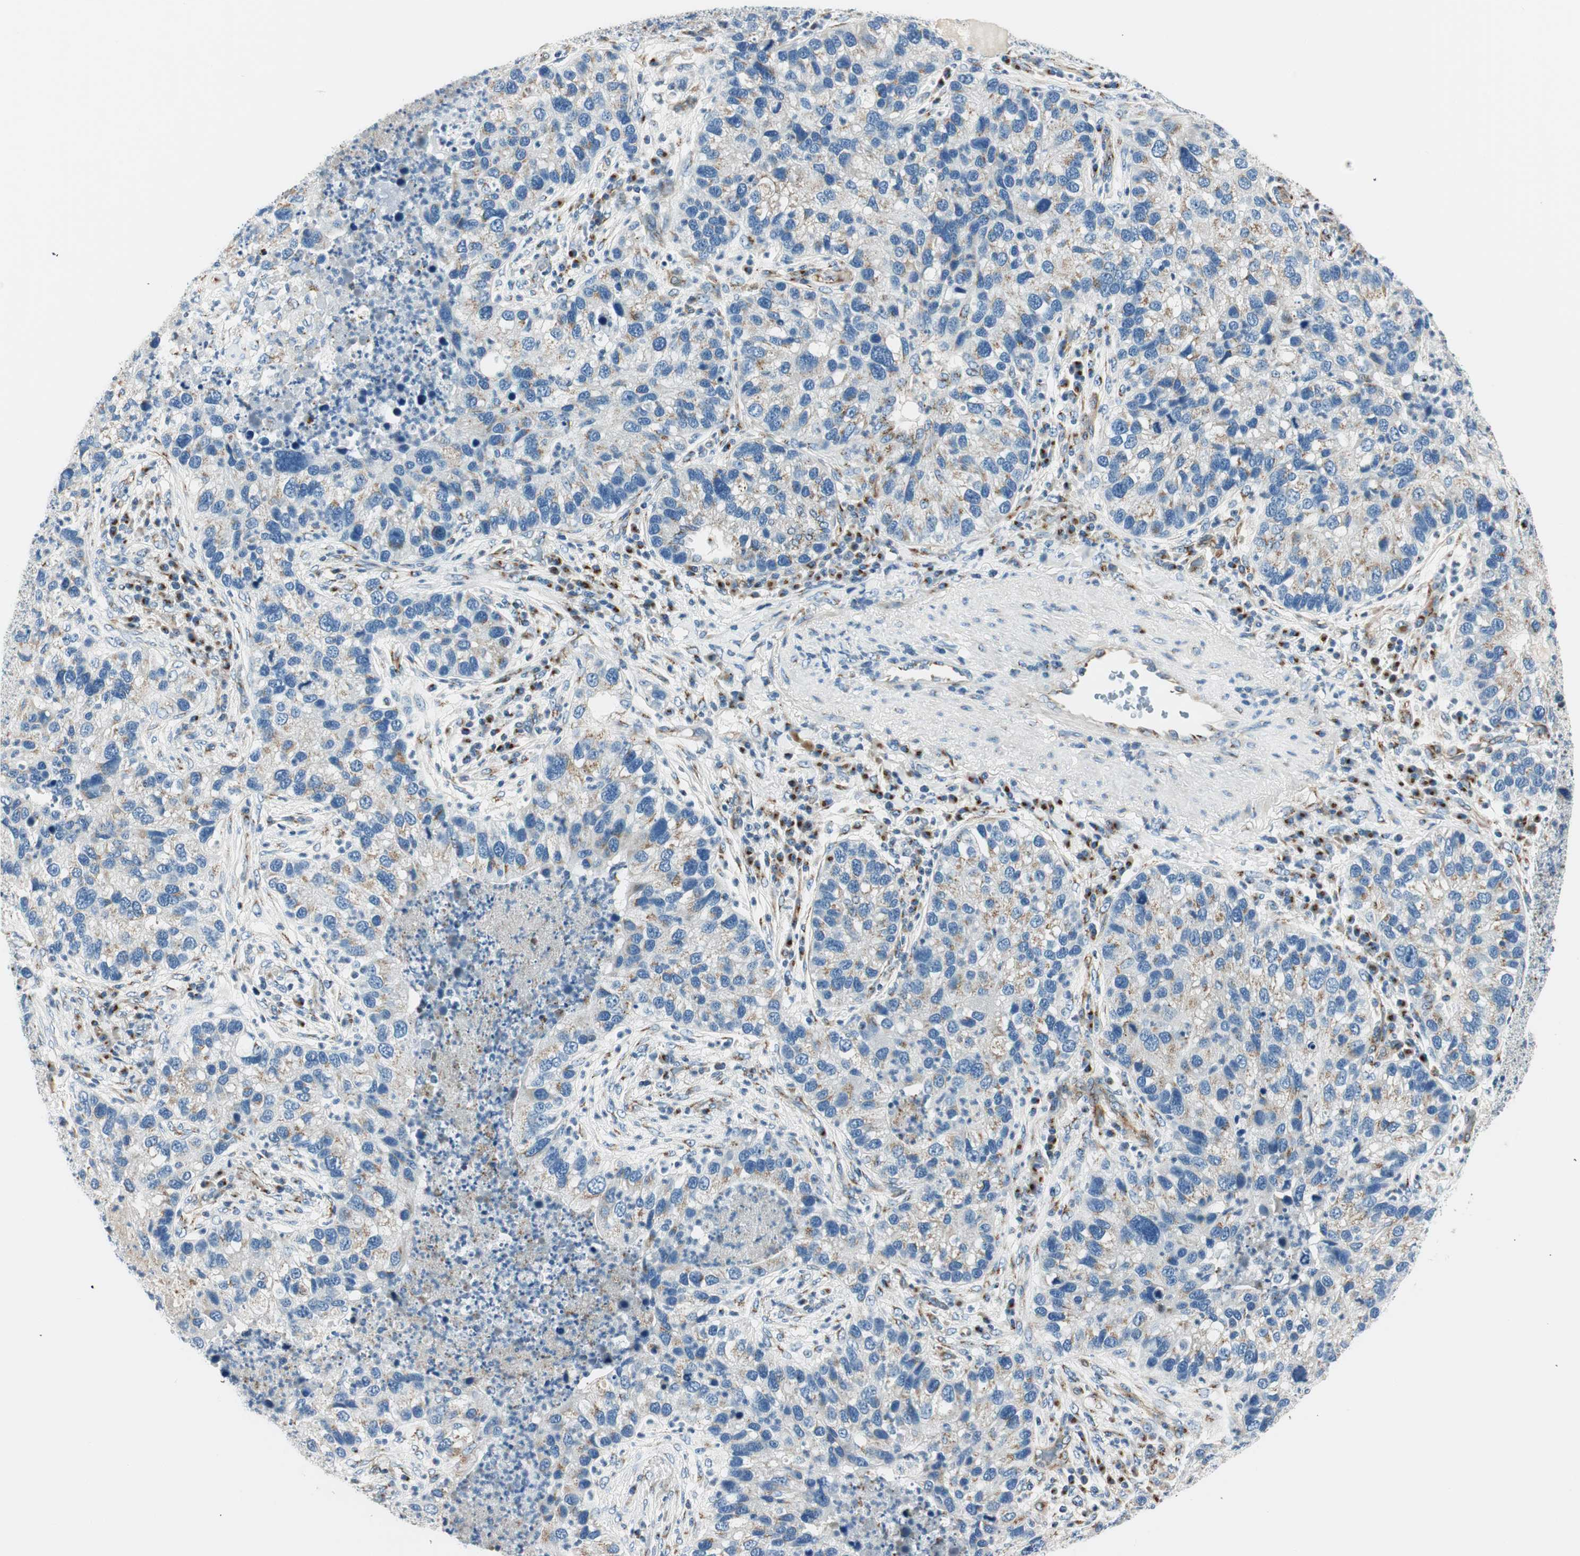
{"staining": {"intensity": "moderate", "quantity": "<25%", "location": "cytoplasmic/membranous"}, "tissue": "lung cancer", "cell_type": "Tumor cells", "image_type": "cancer", "snomed": [{"axis": "morphology", "description": "Normal tissue, NOS"}, {"axis": "morphology", "description": "Adenocarcinoma, NOS"}, {"axis": "topography", "description": "Bronchus"}, {"axis": "topography", "description": "Lung"}], "caption": "Lung cancer (adenocarcinoma) stained for a protein shows moderate cytoplasmic/membranous positivity in tumor cells.", "gene": "TMF1", "patient": {"sex": "male", "age": 54}}